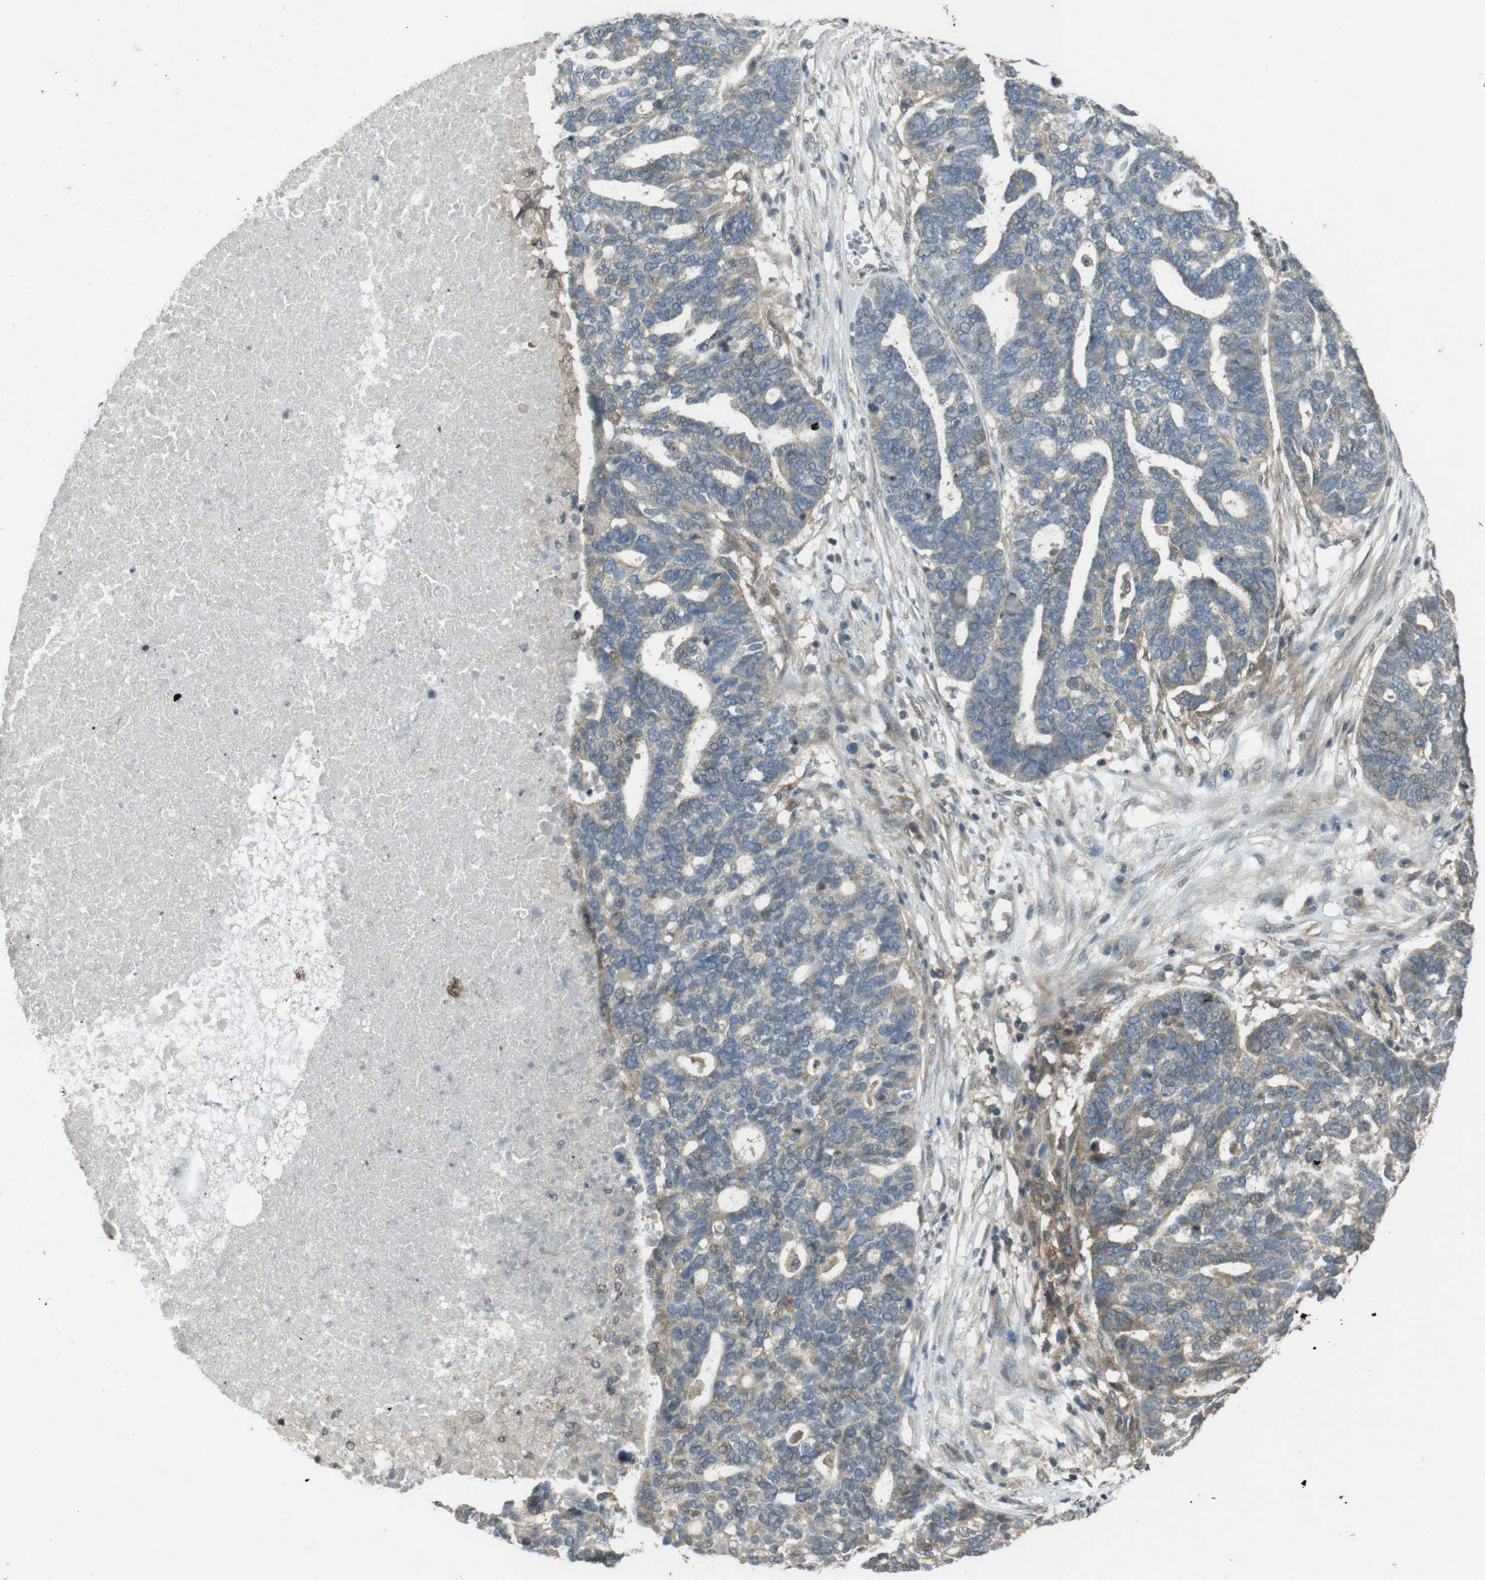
{"staining": {"intensity": "weak", "quantity": "25%-75%", "location": "cytoplasmic/membranous"}, "tissue": "ovarian cancer", "cell_type": "Tumor cells", "image_type": "cancer", "snomed": [{"axis": "morphology", "description": "Cystadenocarcinoma, serous, NOS"}, {"axis": "topography", "description": "Ovary"}], "caption": "A brown stain shows weak cytoplasmic/membranous staining of a protein in human ovarian cancer (serous cystadenocarcinoma) tumor cells.", "gene": "ZYX", "patient": {"sex": "female", "age": 59}}